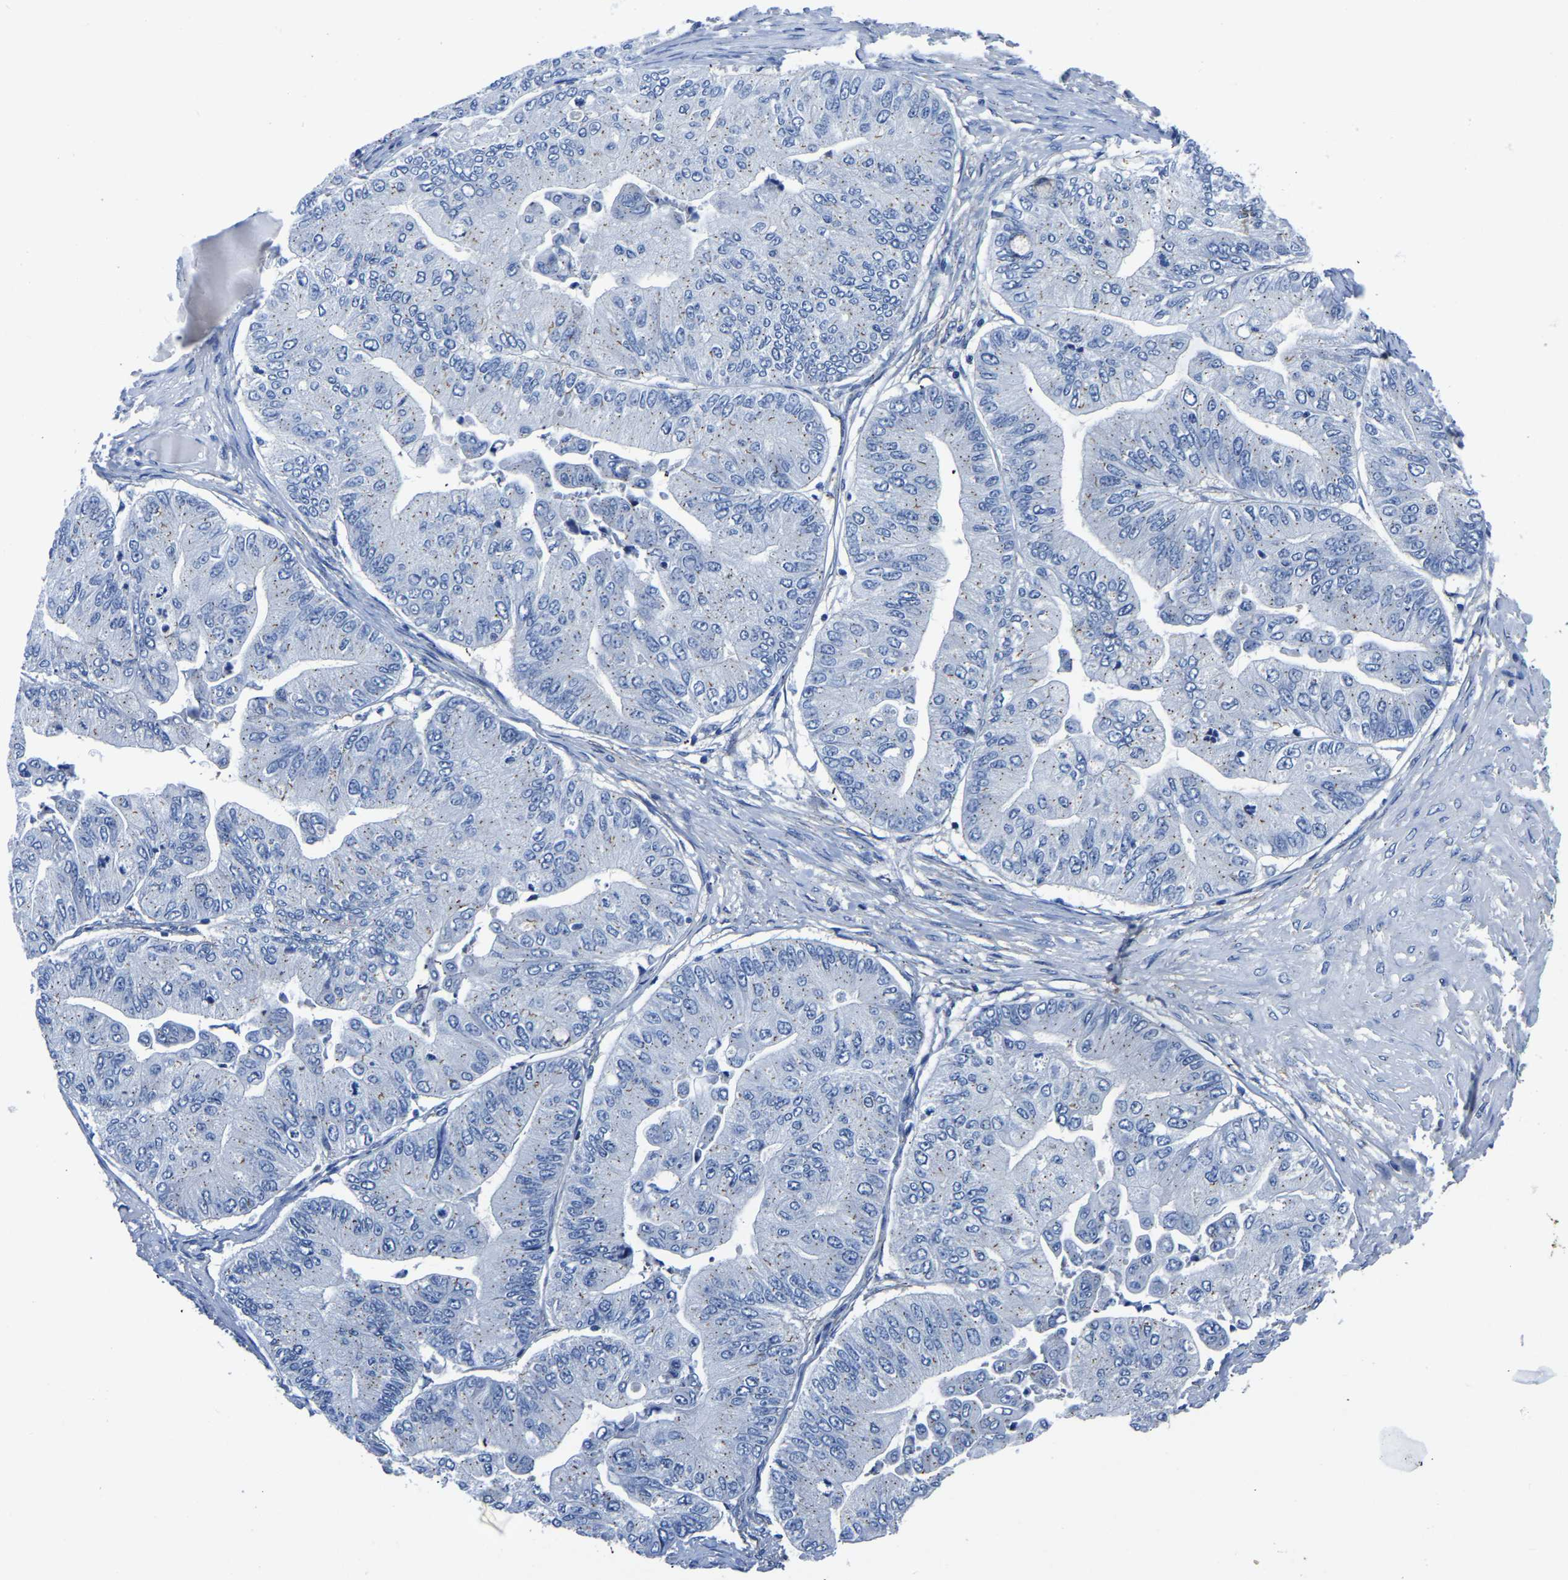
{"staining": {"intensity": "negative", "quantity": "none", "location": "none"}, "tissue": "ovarian cancer", "cell_type": "Tumor cells", "image_type": "cancer", "snomed": [{"axis": "morphology", "description": "Cystadenocarcinoma, mucinous, NOS"}, {"axis": "topography", "description": "Ovary"}], "caption": "Tumor cells show no significant protein expression in ovarian cancer (mucinous cystadenocarcinoma).", "gene": "TFG", "patient": {"sex": "female", "age": 61}}